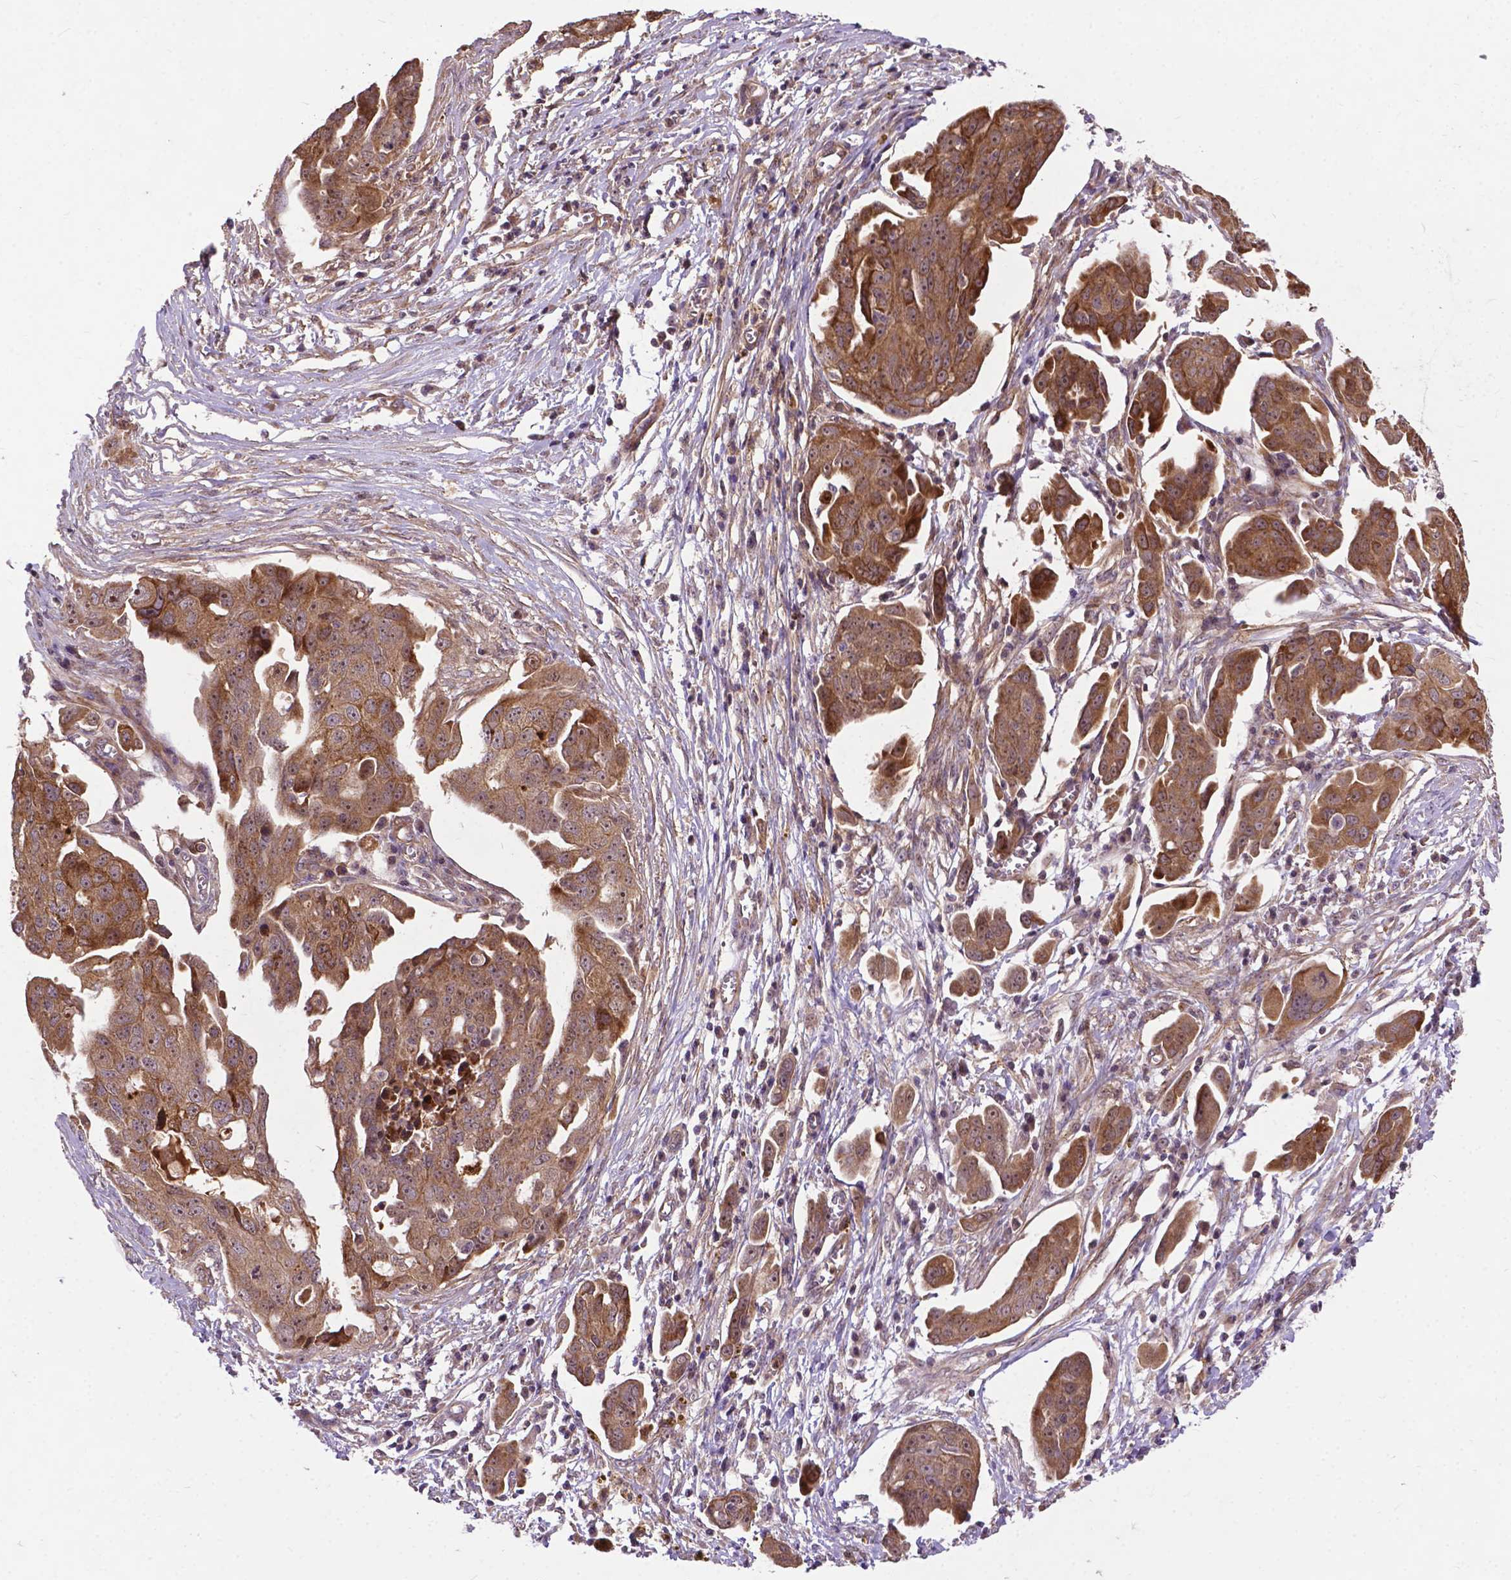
{"staining": {"intensity": "moderate", "quantity": ">75%", "location": "cytoplasmic/membranous"}, "tissue": "ovarian cancer", "cell_type": "Tumor cells", "image_type": "cancer", "snomed": [{"axis": "morphology", "description": "Carcinoma, endometroid"}, {"axis": "topography", "description": "Ovary"}], "caption": "Endometroid carcinoma (ovarian) stained with DAB immunohistochemistry shows medium levels of moderate cytoplasmic/membranous staining in approximately >75% of tumor cells.", "gene": "PARP3", "patient": {"sex": "female", "age": 70}}